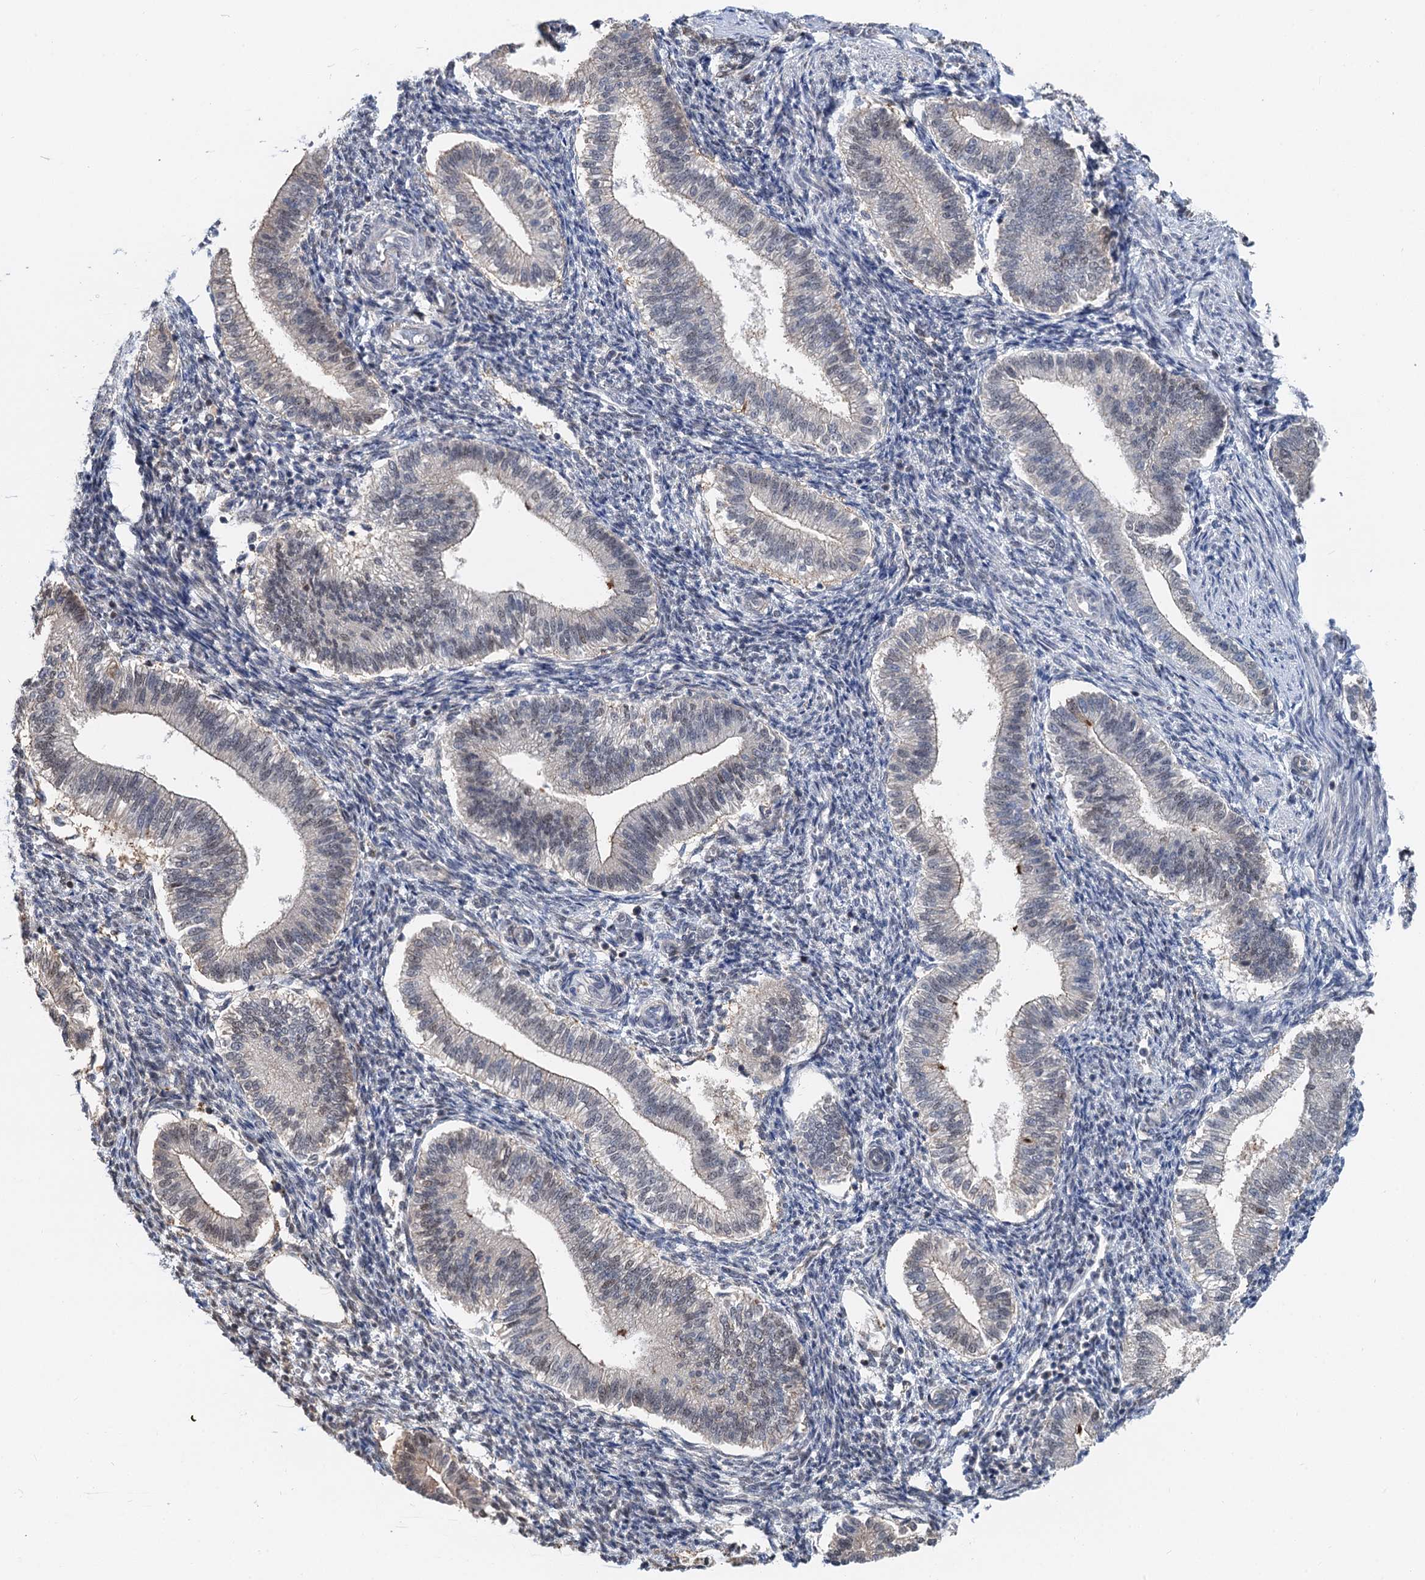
{"staining": {"intensity": "moderate", "quantity": "25%-75%", "location": "nuclear"}, "tissue": "endometrium", "cell_type": "Cells in endometrial stroma", "image_type": "normal", "snomed": [{"axis": "morphology", "description": "Normal tissue, NOS"}, {"axis": "topography", "description": "Endometrium"}], "caption": "A histopathology image showing moderate nuclear positivity in about 25%-75% of cells in endometrial stroma in benign endometrium, as visualized by brown immunohistochemical staining.", "gene": "CFDP1", "patient": {"sex": "female", "age": 25}}